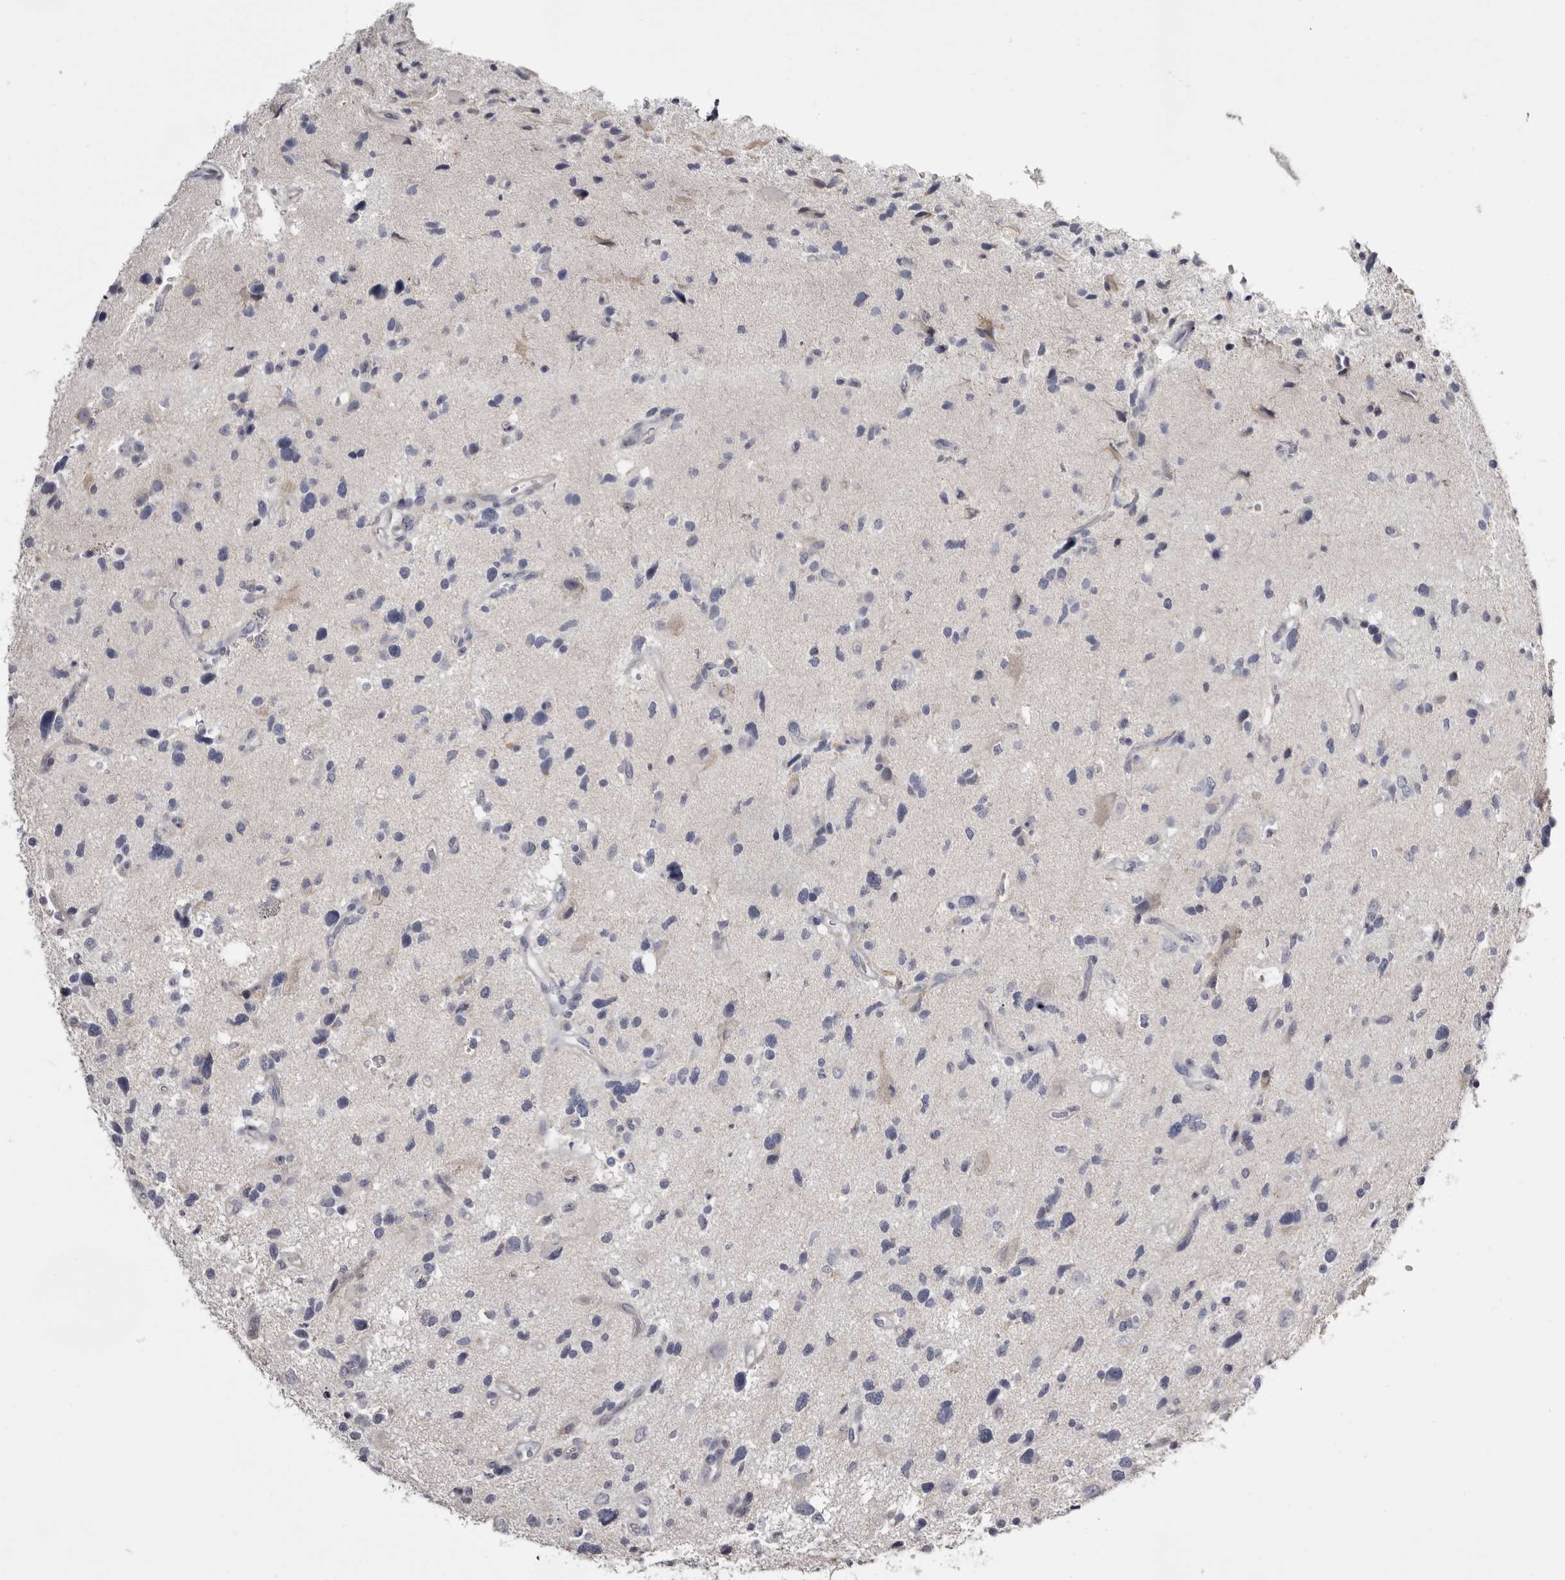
{"staining": {"intensity": "negative", "quantity": "none", "location": "none"}, "tissue": "glioma", "cell_type": "Tumor cells", "image_type": "cancer", "snomed": [{"axis": "morphology", "description": "Glioma, malignant, High grade"}, {"axis": "topography", "description": "Brain"}], "caption": "This is an IHC photomicrograph of malignant high-grade glioma. There is no staining in tumor cells.", "gene": "CASQ1", "patient": {"sex": "male", "age": 33}}